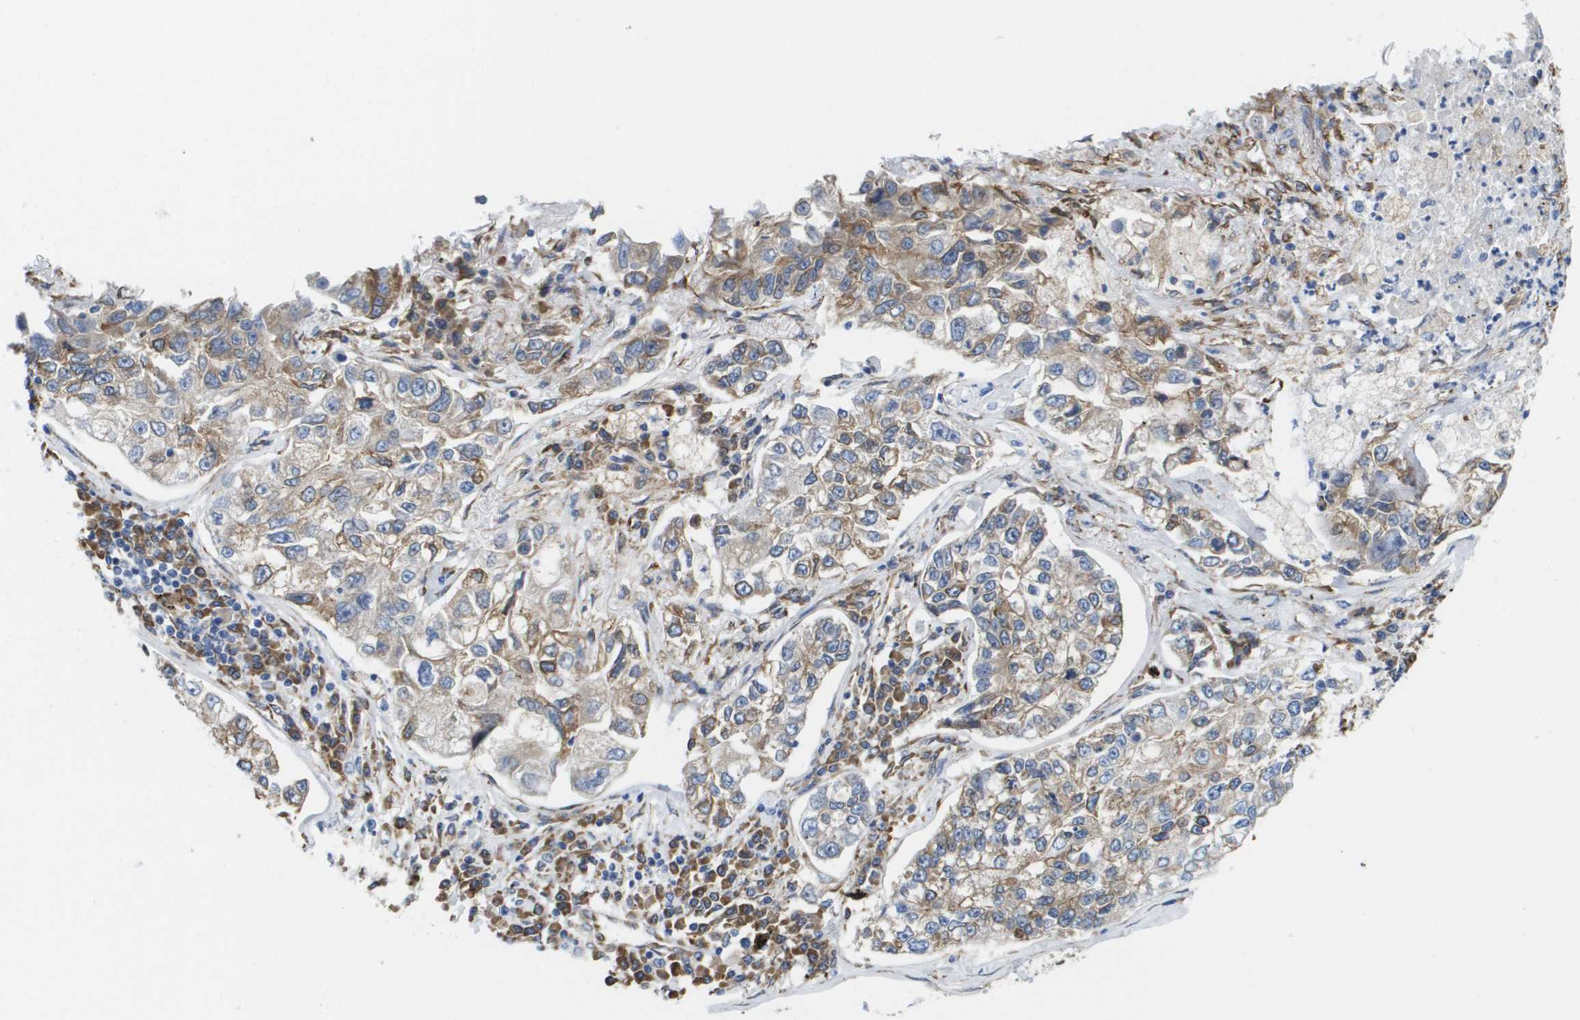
{"staining": {"intensity": "moderate", "quantity": ">75%", "location": "cytoplasmic/membranous"}, "tissue": "lung cancer", "cell_type": "Tumor cells", "image_type": "cancer", "snomed": [{"axis": "morphology", "description": "Adenocarcinoma, NOS"}, {"axis": "topography", "description": "Lung"}], "caption": "Protein analysis of adenocarcinoma (lung) tissue displays moderate cytoplasmic/membranous positivity in about >75% of tumor cells. The staining is performed using DAB (3,3'-diaminobenzidine) brown chromogen to label protein expression. The nuclei are counter-stained blue using hematoxylin.", "gene": "ST3GAL2", "patient": {"sex": "male", "age": 49}}